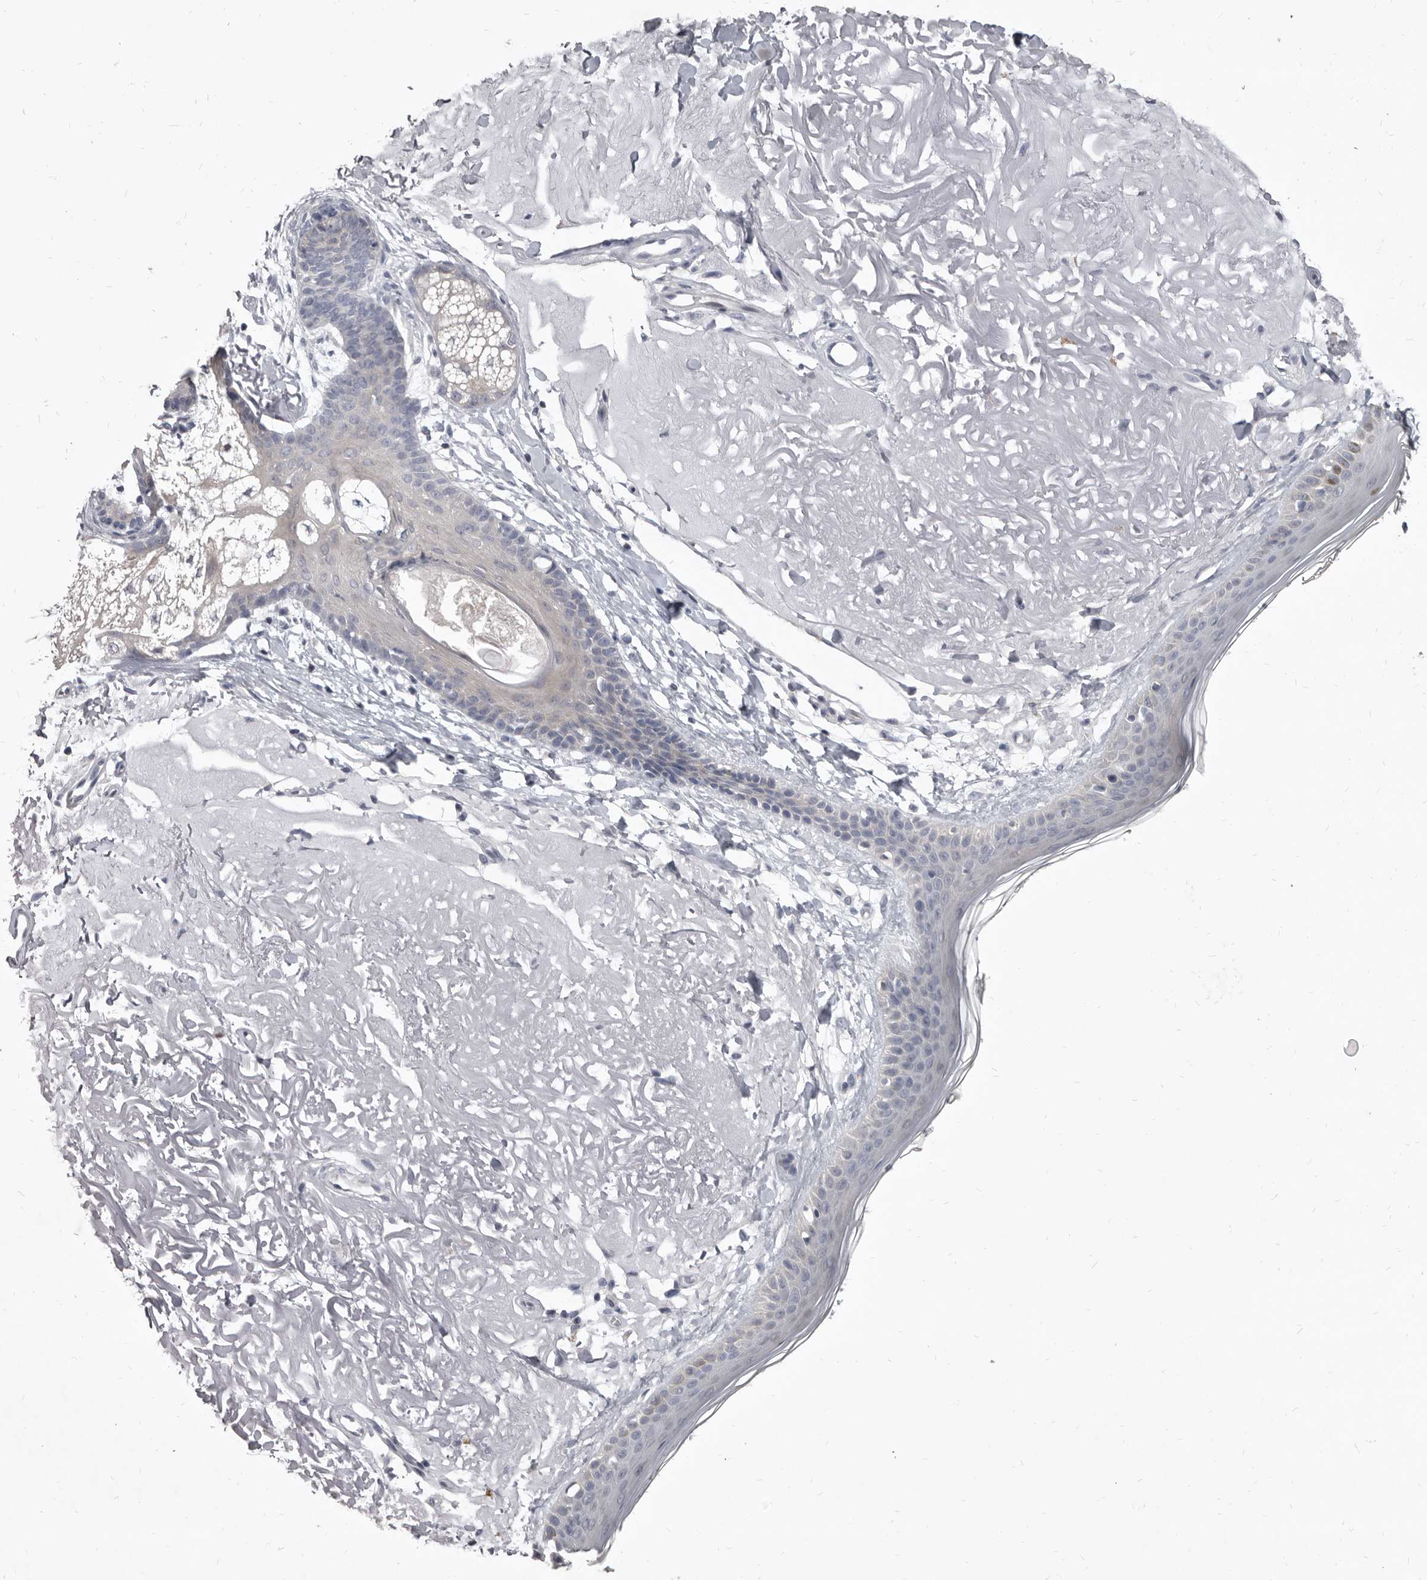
{"staining": {"intensity": "negative", "quantity": "none", "location": "none"}, "tissue": "skin", "cell_type": "Fibroblasts", "image_type": "normal", "snomed": [{"axis": "morphology", "description": "Normal tissue, NOS"}, {"axis": "topography", "description": "Skin"}, {"axis": "topography", "description": "Skeletal muscle"}], "caption": "Immunohistochemistry micrograph of normal skin stained for a protein (brown), which shows no expression in fibroblasts.", "gene": "GSK3B", "patient": {"sex": "male", "age": 83}}